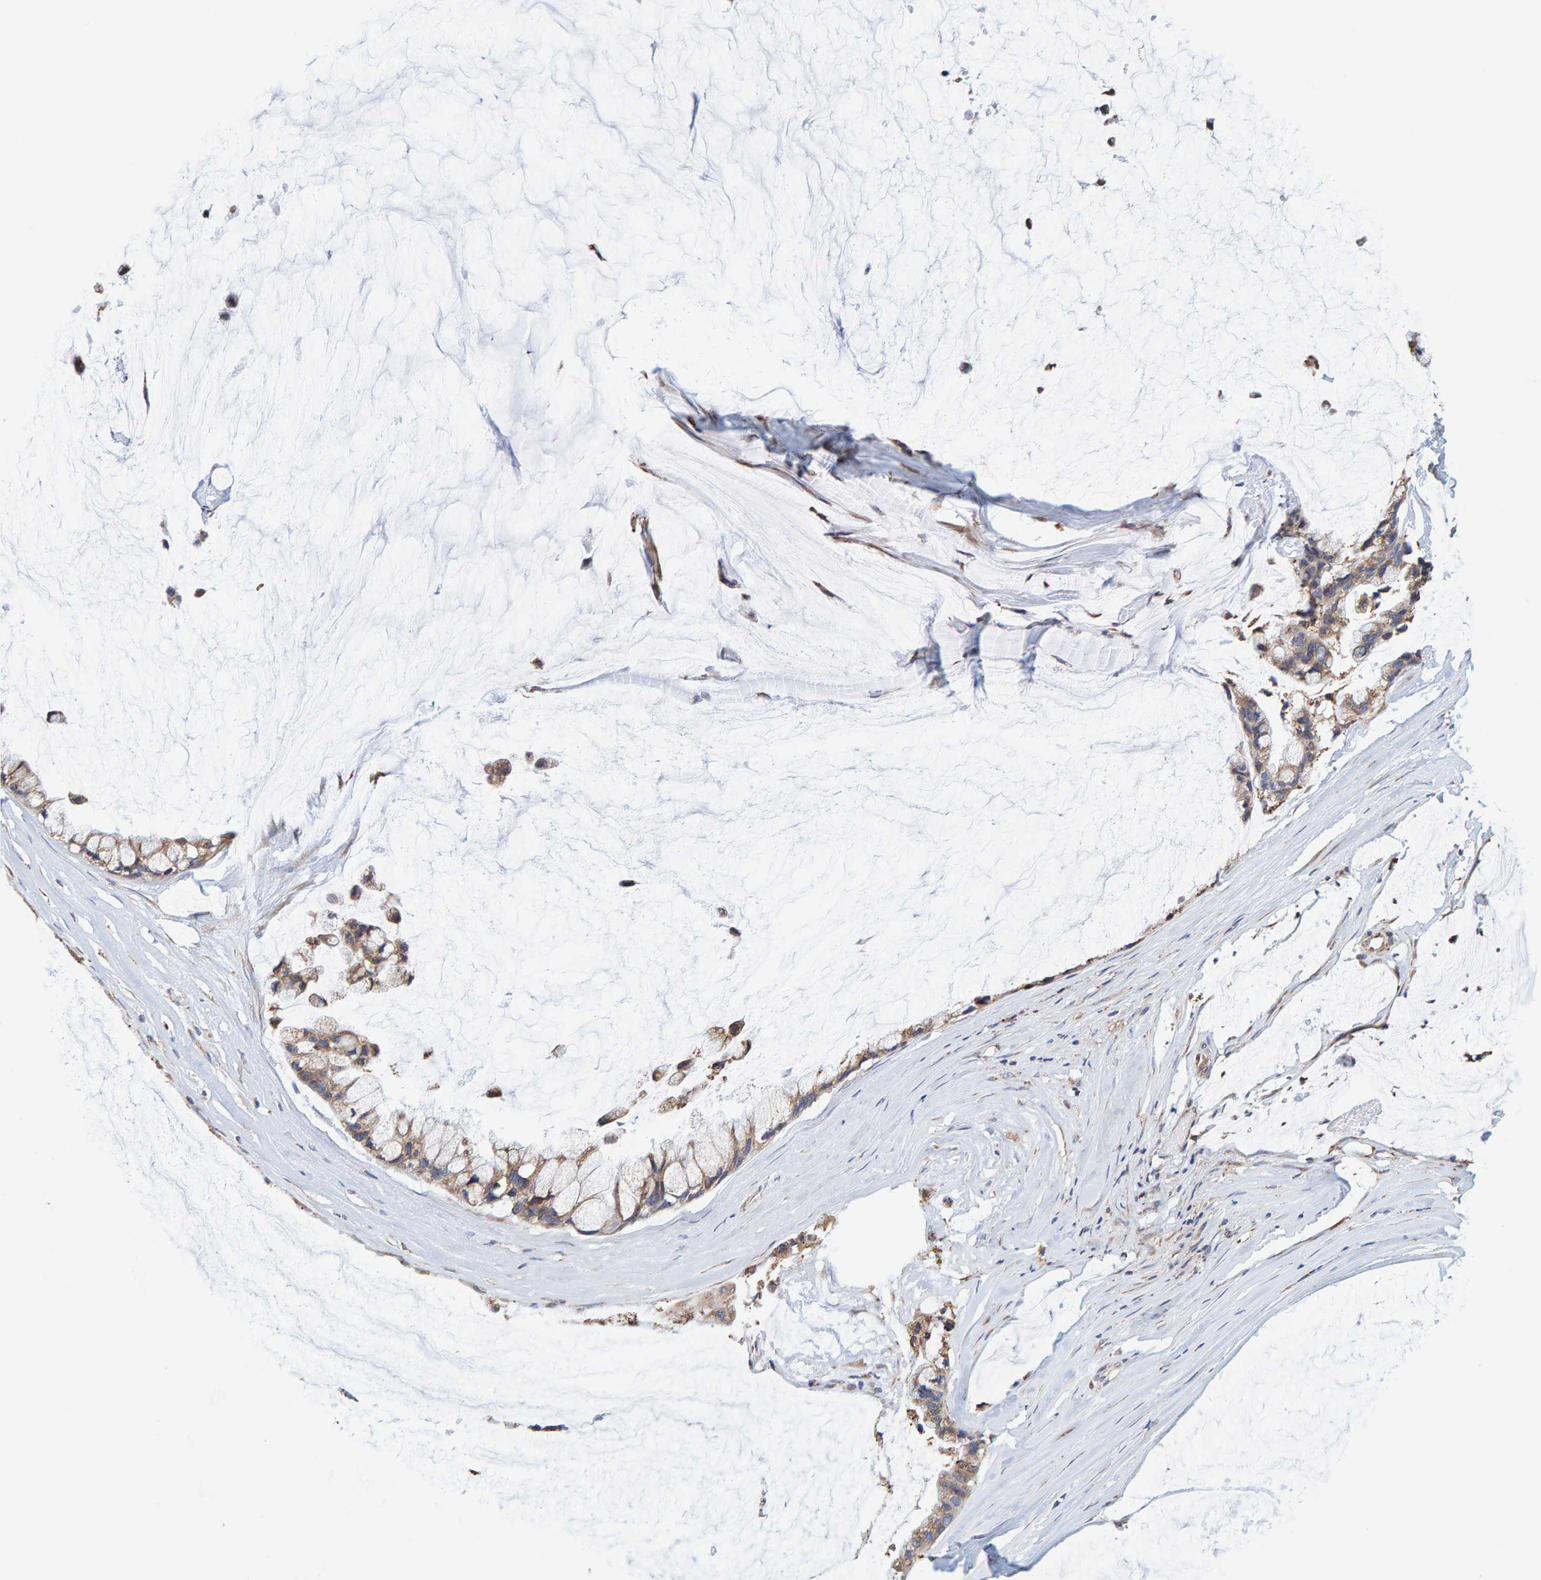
{"staining": {"intensity": "moderate", "quantity": ">75%", "location": "cytoplasmic/membranous"}, "tissue": "ovarian cancer", "cell_type": "Tumor cells", "image_type": "cancer", "snomed": [{"axis": "morphology", "description": "Cystadenocarcinoma, mucinous, NOS"}, {"axis": "topography", "description": "Ovary"}], "caption": "Ovarian mucinous cystadenocarcinoma stained for a protein shows moderate cytoplasmic/membranous positivity in tumor cells.", "gene": "SGPL1", "patient": {"sex": "female", "age": 39}}